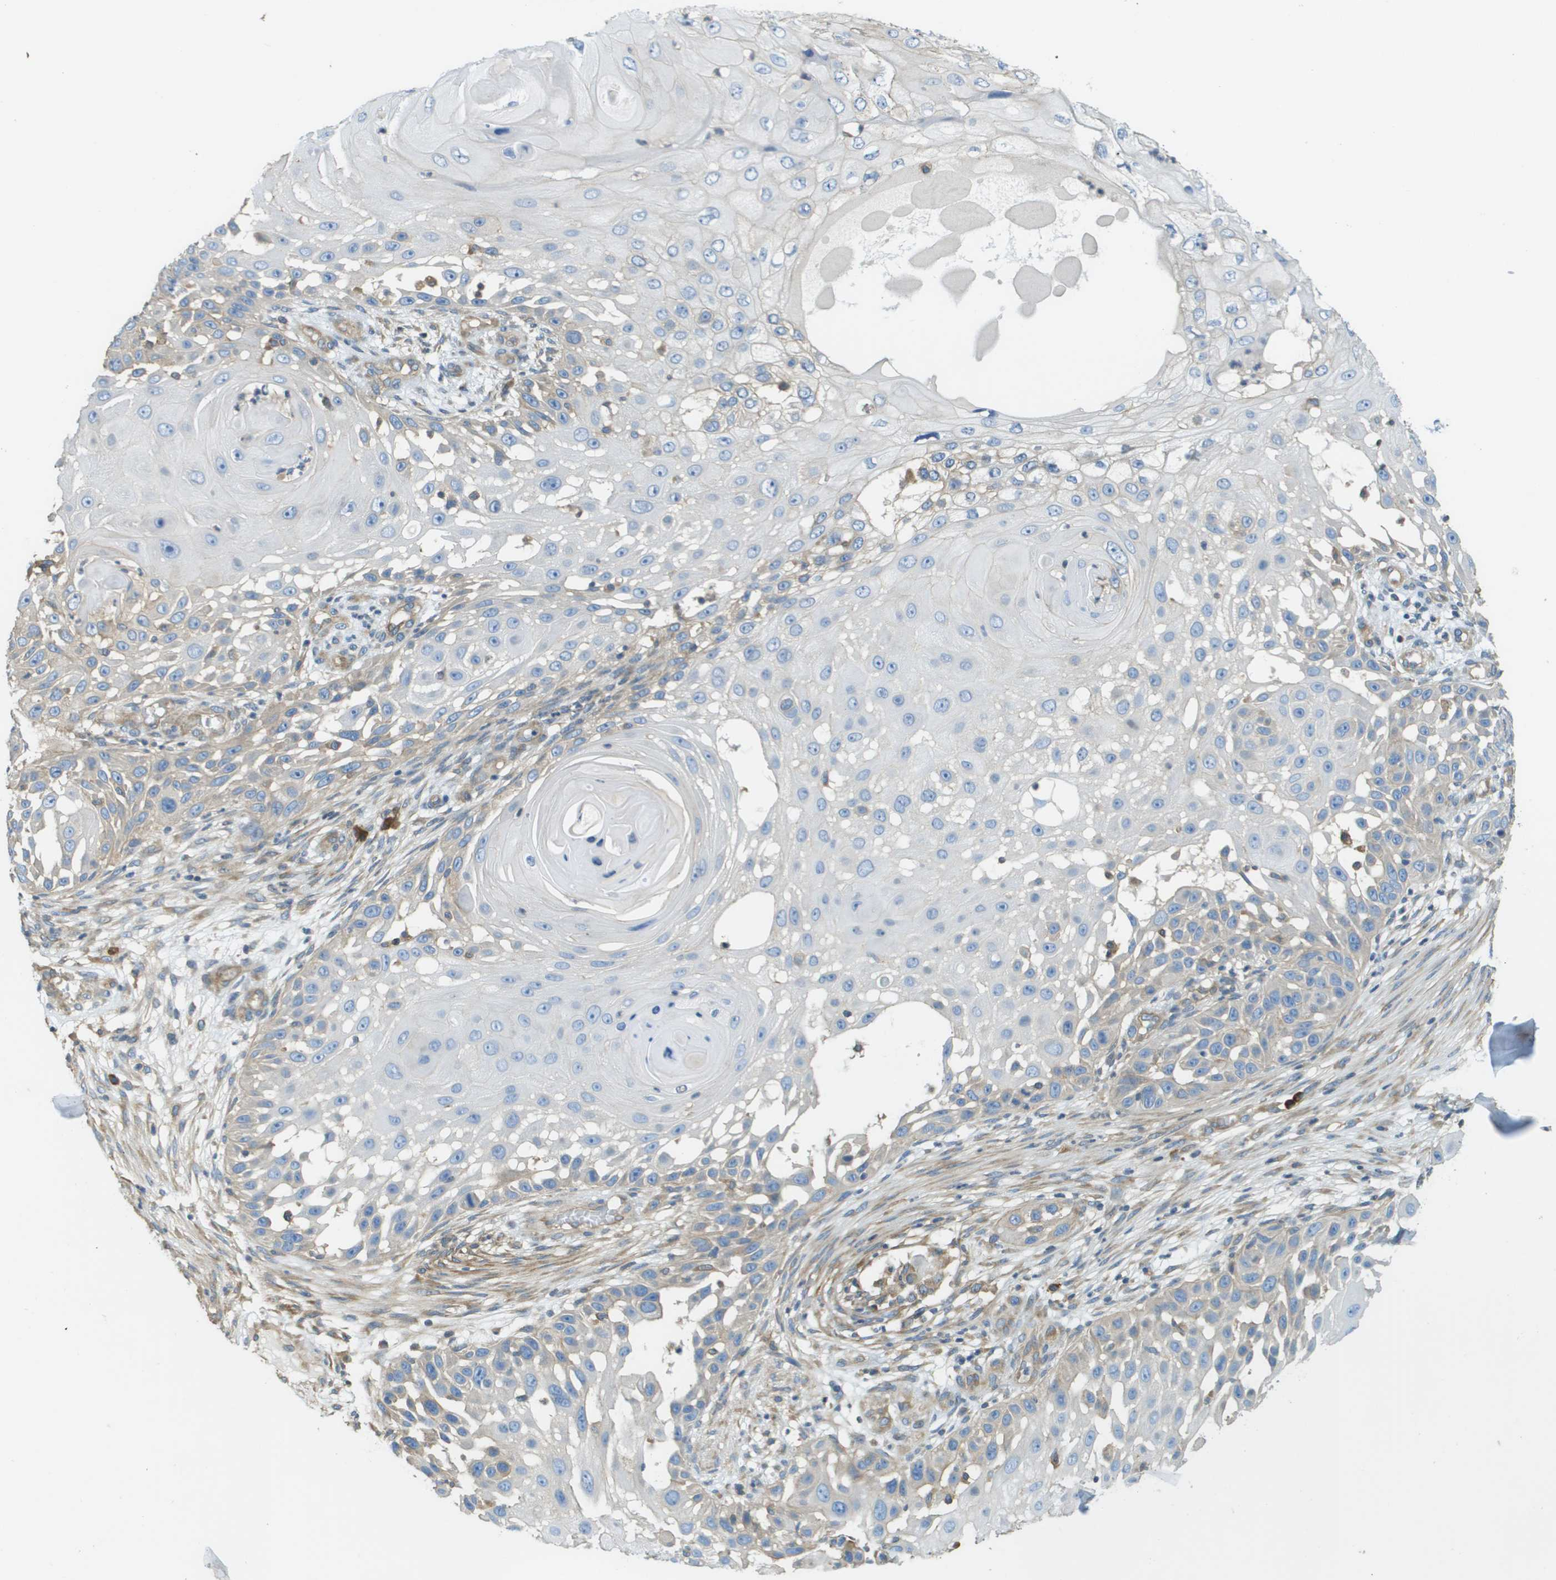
{"staining": {"intensity": "weak", "quantity": "<25%", "location": "cytoplasmic/membranous"}, "tissue": "skin cancer", "cell_type": "Tumor cells", "image_type": "cancer", "snomed": [{"axis": "morphology", "description": "Squamous cell carcinoma, NOS"}, {"axis": "topography", "description": "Skin"}], "caption": "This is an immunohistochemistry (IHC) histopathology image of human skin cancer (squamous cell carcinoma). There is no staining in tumor cells.", "gene": "DNAJB11", "patient": {"sex": "female", "age": 44}}